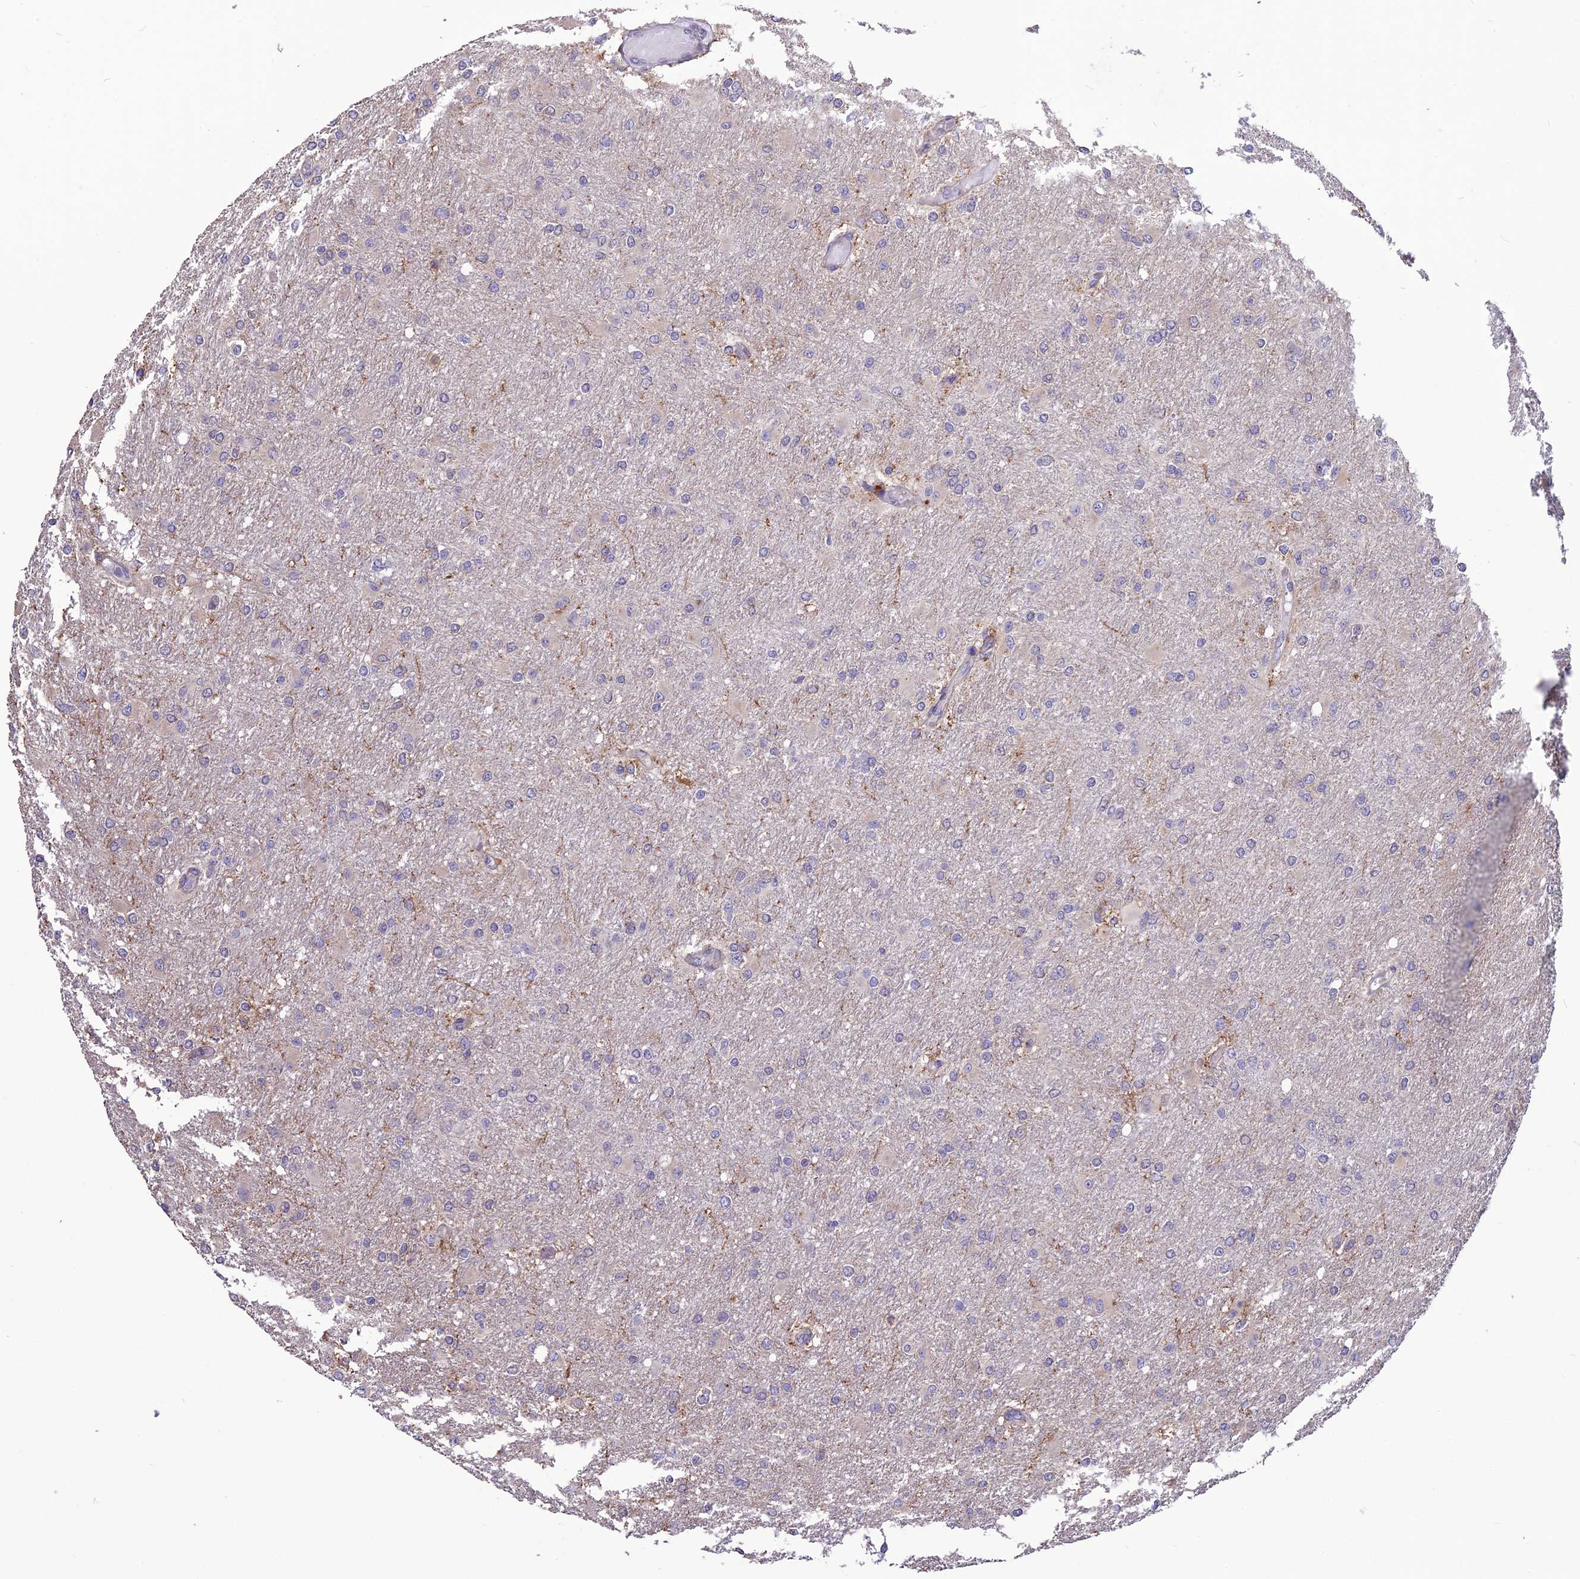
{"staining": {"intensity": "negative", "quantity": "none", "location": "none"}, "tissue": "glioma", "cell_type": "Tumor cells", "image_type": "cancer", "snomed": [{"axis": "morphology", "description": "Glioma, malignant, High grade"}, {"axis": "topography", "description": "Cerebral cortex"}], "caption": "Immunohistochemical staining of glioma exhibits no significant expression in tumor cells.", "gene": "SPG21", "patient": {"sex": "female", "age": 36}}